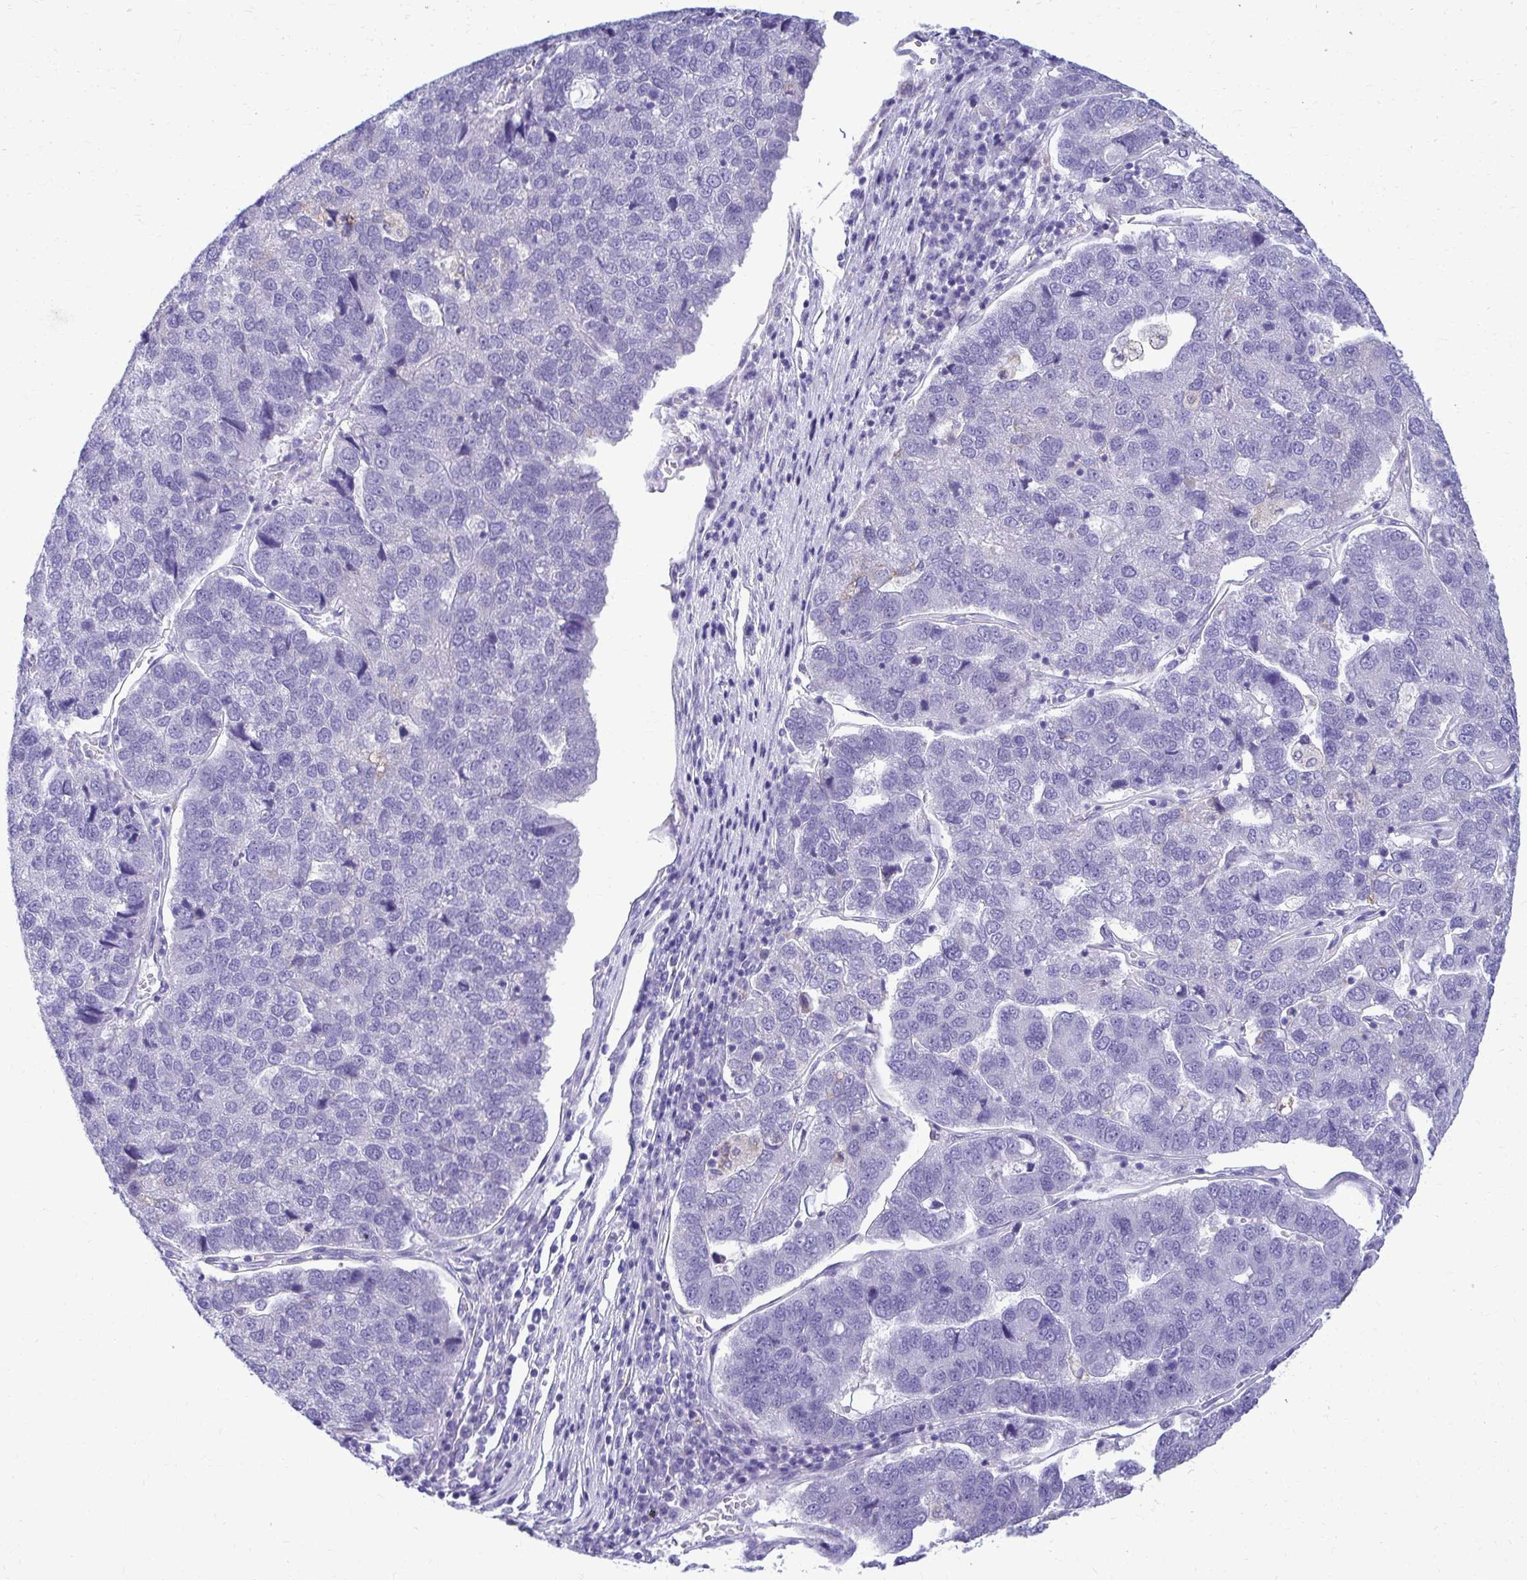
{"staining": {"intensity": "negative", "quantity": "none", "location": "none"}, "tissue": "pancreatic cancer", "cell_type": "Tumor cells", "image_type": "cancer", "snomed": [{"axis": "morphology", "description": "Adenocarcinoma, NOS"}, {"axis": "topography", "description": "Pancreas"}], "caption": "An immunohistochemistry (IHC) image of pancreatic cancer (adenocarcinoma) is shown. There is no staining in tumor cells of pancreatic cancer (adenocarcinoma). (DAB IHC with hematoxylin counter stain).", "gene": "AIG1", "patient": {"sex": "female", "age": 61}}